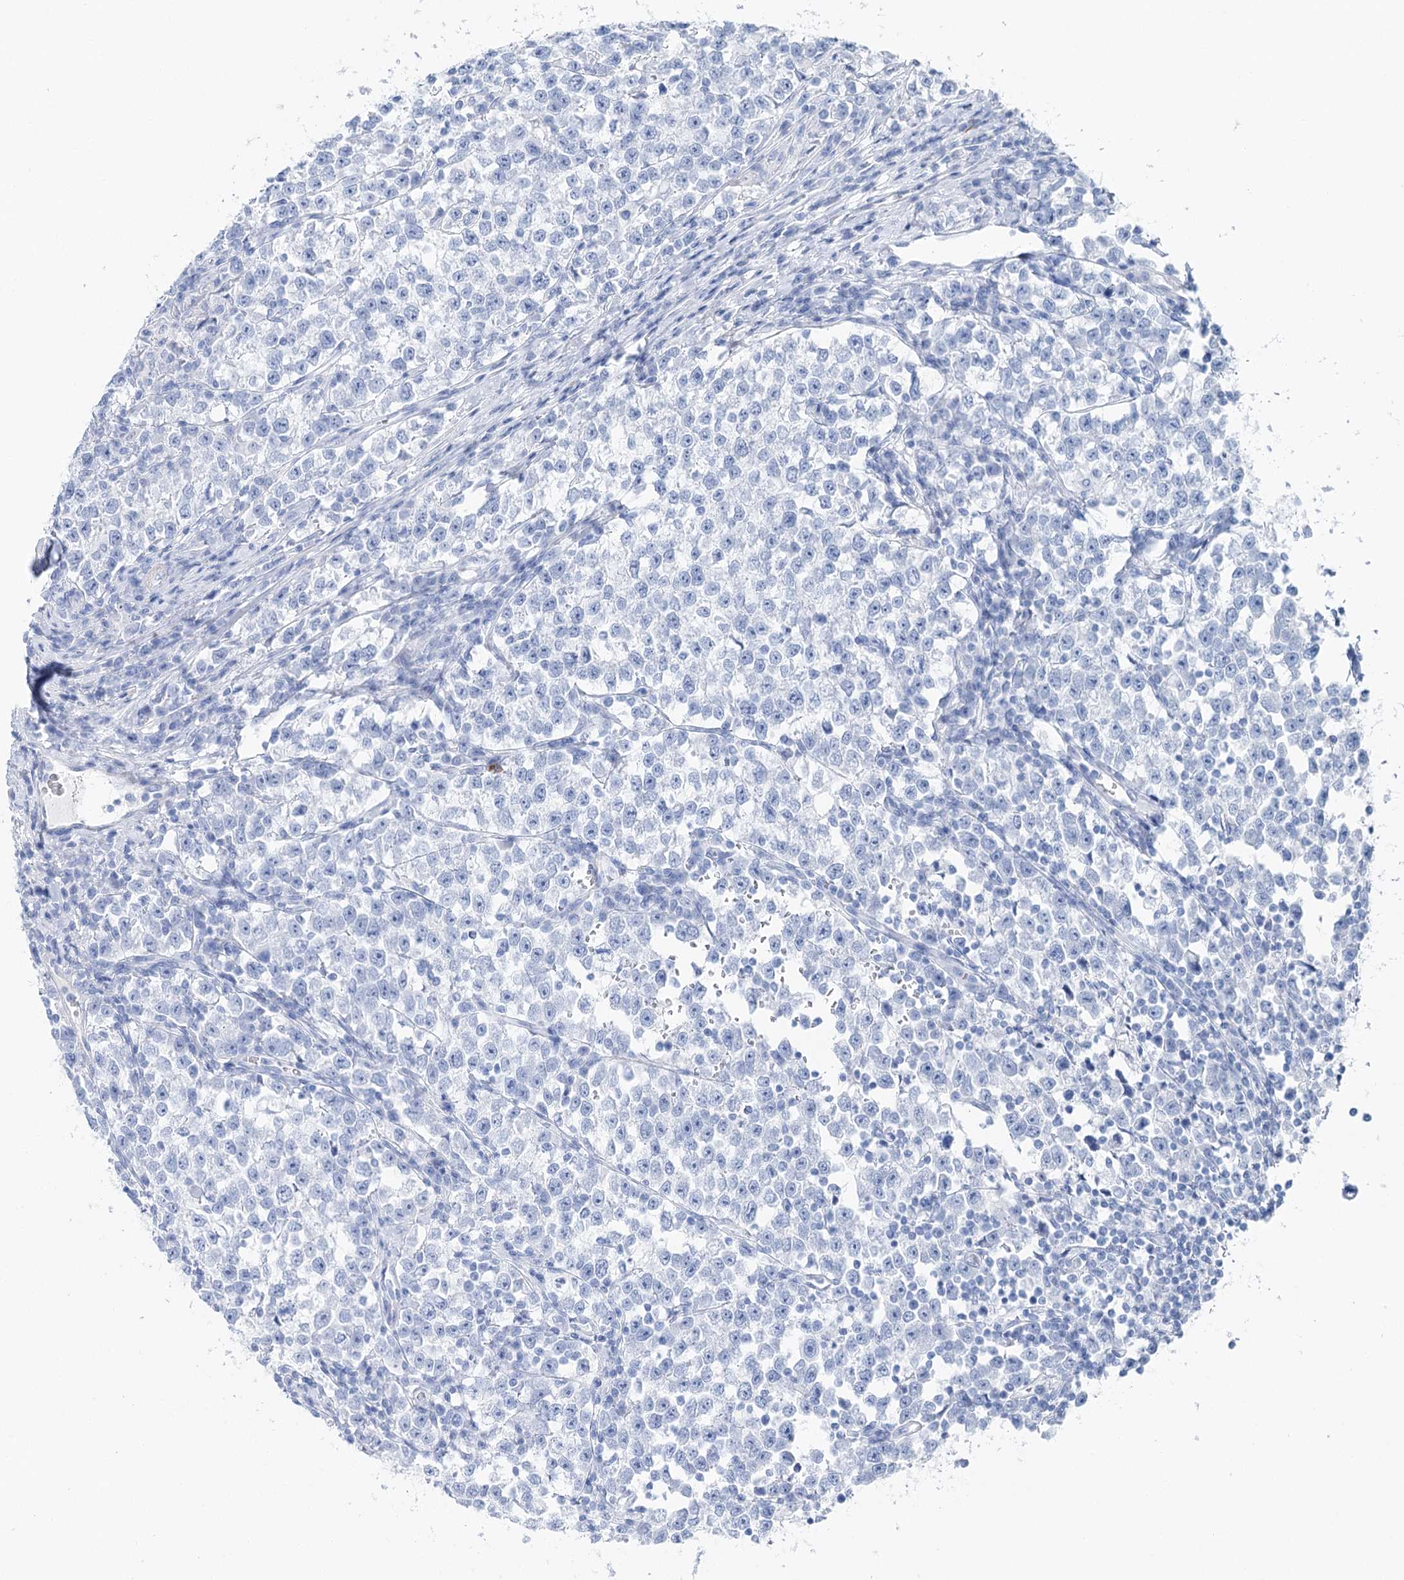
{"staining": {"intensity": "negative", "quantity": "none", "location": "none"}, "tissue": "testis cancer", "cell_type": "Tumor cells", "image_type": "cancer", "snomed": [{"axis": "morphology", "description": "Normal tissue, NOS"}, {"axis": "morphology", "description": "Seminoma, NOS"}, {"axis": "topography", "description": "Testis"}], "caption": "Tumor cells are negative for protein expression in human seminoma (testis).", "gene": "CSN3", "patient": {"sex": "male", "age": 43}}